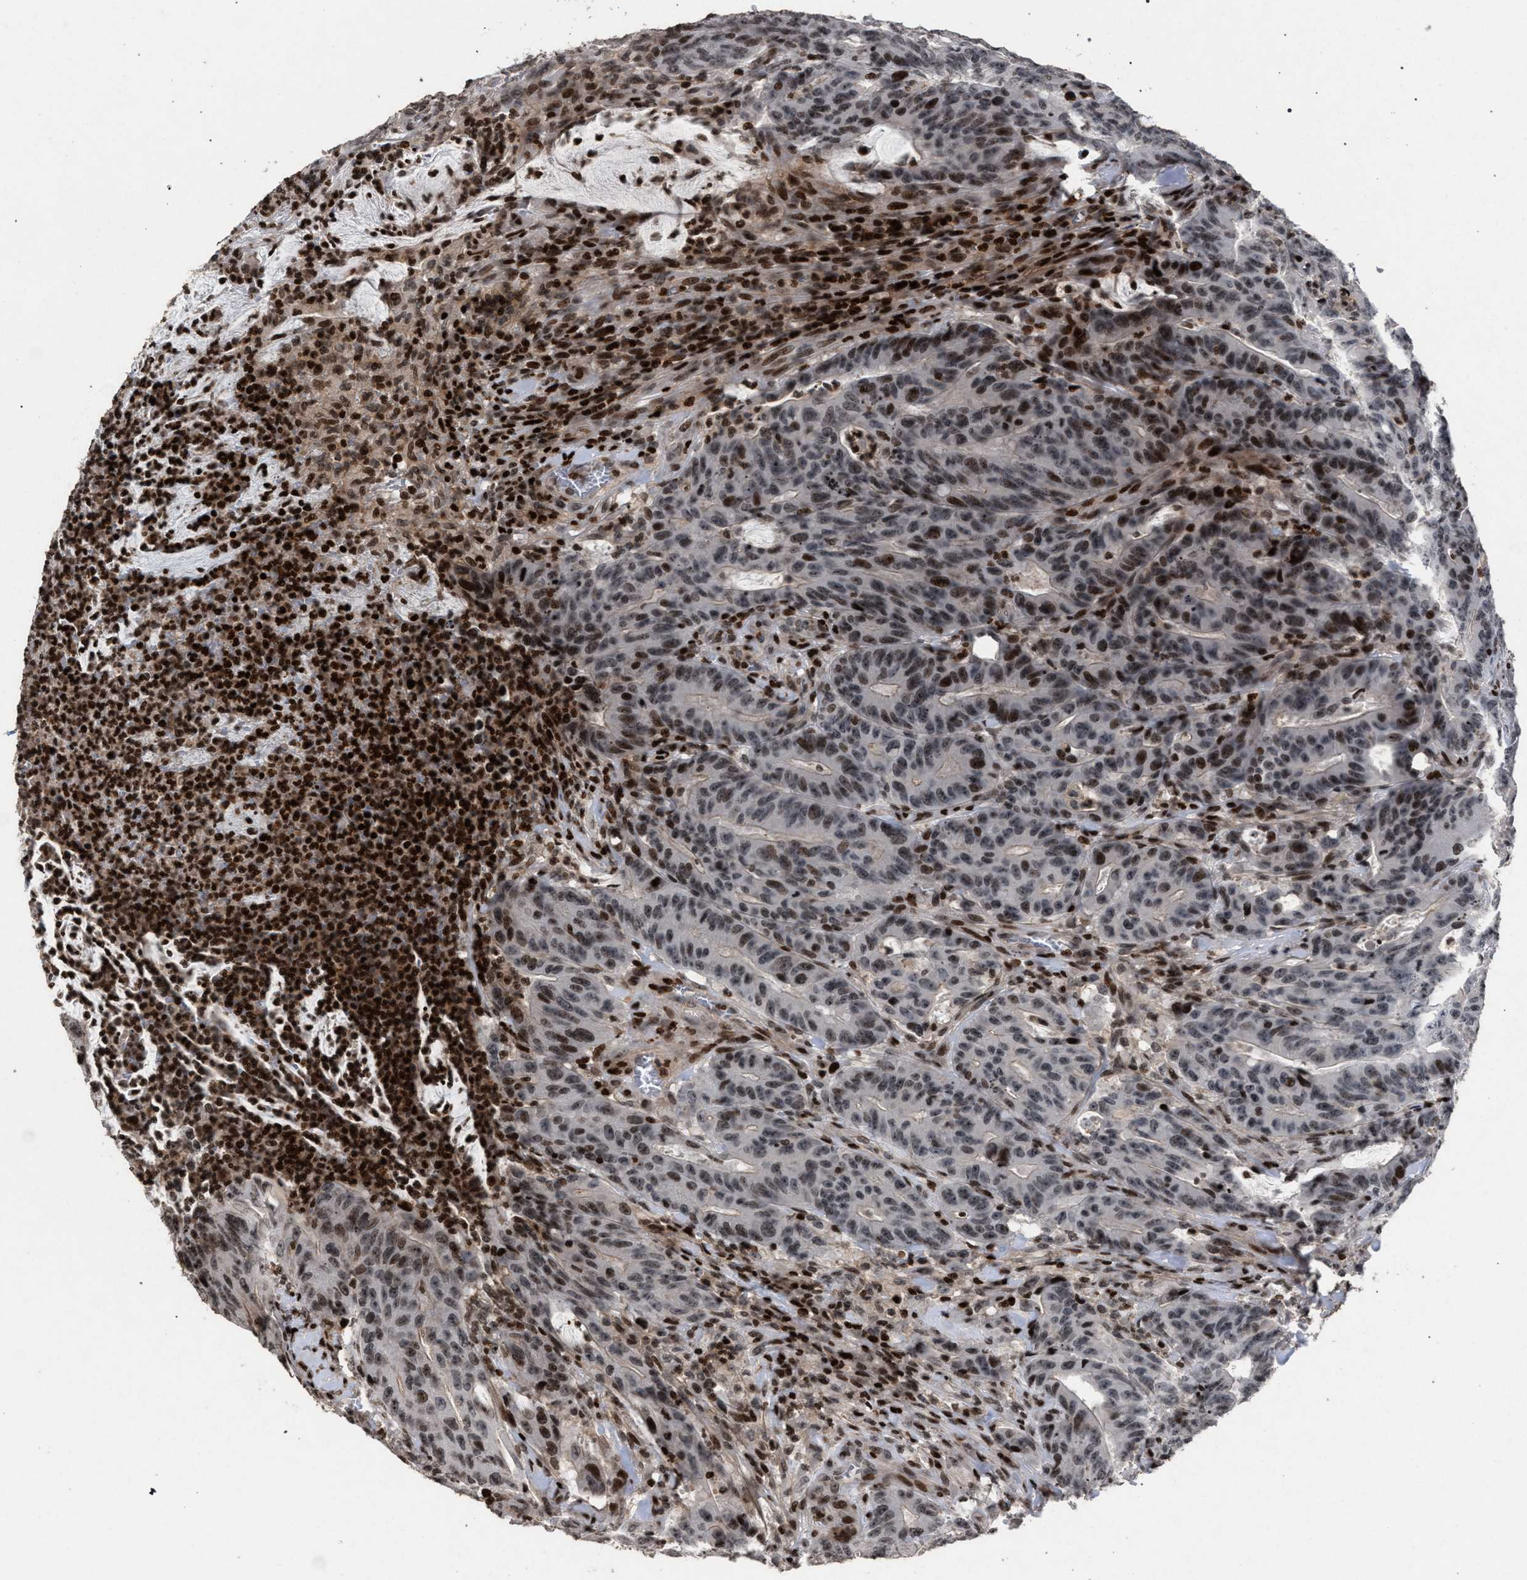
{"staining": {"intensity": "moderate", "quantity": "25%-75%", "location": "nuclear"}, "tissue": "colorectal cancer", "cell_type": "Tumor cells", "image_type": "cancer", "snomed": [{"axis": "morphology", "description": "Adenocarcinoma, NOS"}, {"axis": "topography", "description": "Colon"}], "caption": "Immunohistochemical staining of colorectal adenocarcinoma exhibits medium levels of moderate nuclear protein staining in approximately 25%-75% of tumor cells.", "gene": "FOXD3", "patient": {"sex": "male", "age": 45}}